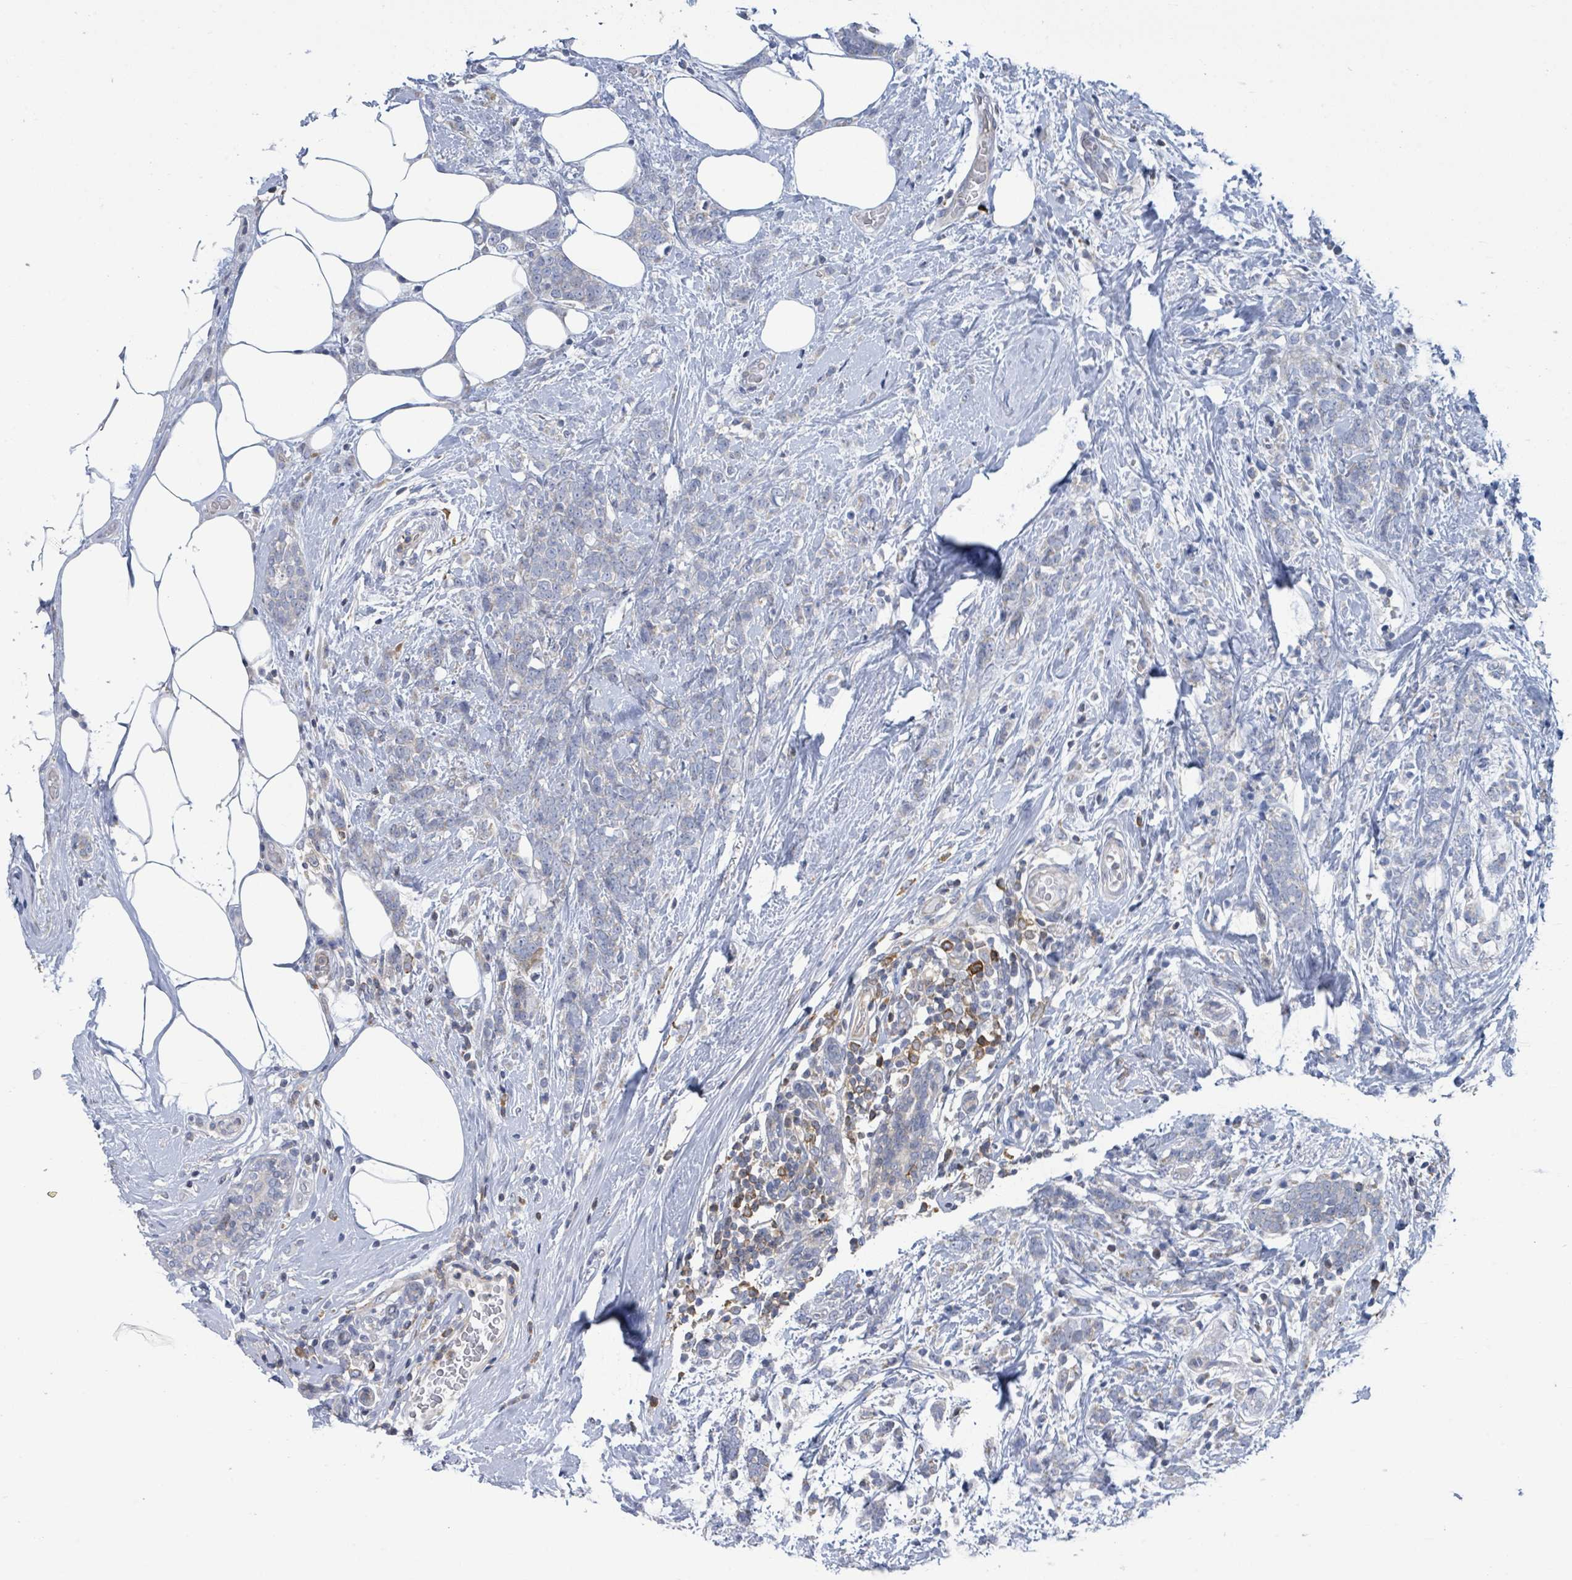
{"staining": {"intensity": "negative", "quantity": "none", "location": "none"}, "tissue": "breast cancer", "cell_type": "Tumor cells", "image_type": "cancer", "snomed": [{"axis": "morphology", "description": "Lobular carcinoma"}, {"axis": "topography", "description": "Breast"}], "caption": "A high-resolution photomicrograph shows IHC staining of breast lobular carcinoma, which shows no significant positivity in tumor cells. (DAB (3,3'-diaminobenzidine) immunohistochemistry visualized using brightfield microscopy, high magnification).", "gene": "DGKZ", "patient": {"sex": "female", "age": 58}}